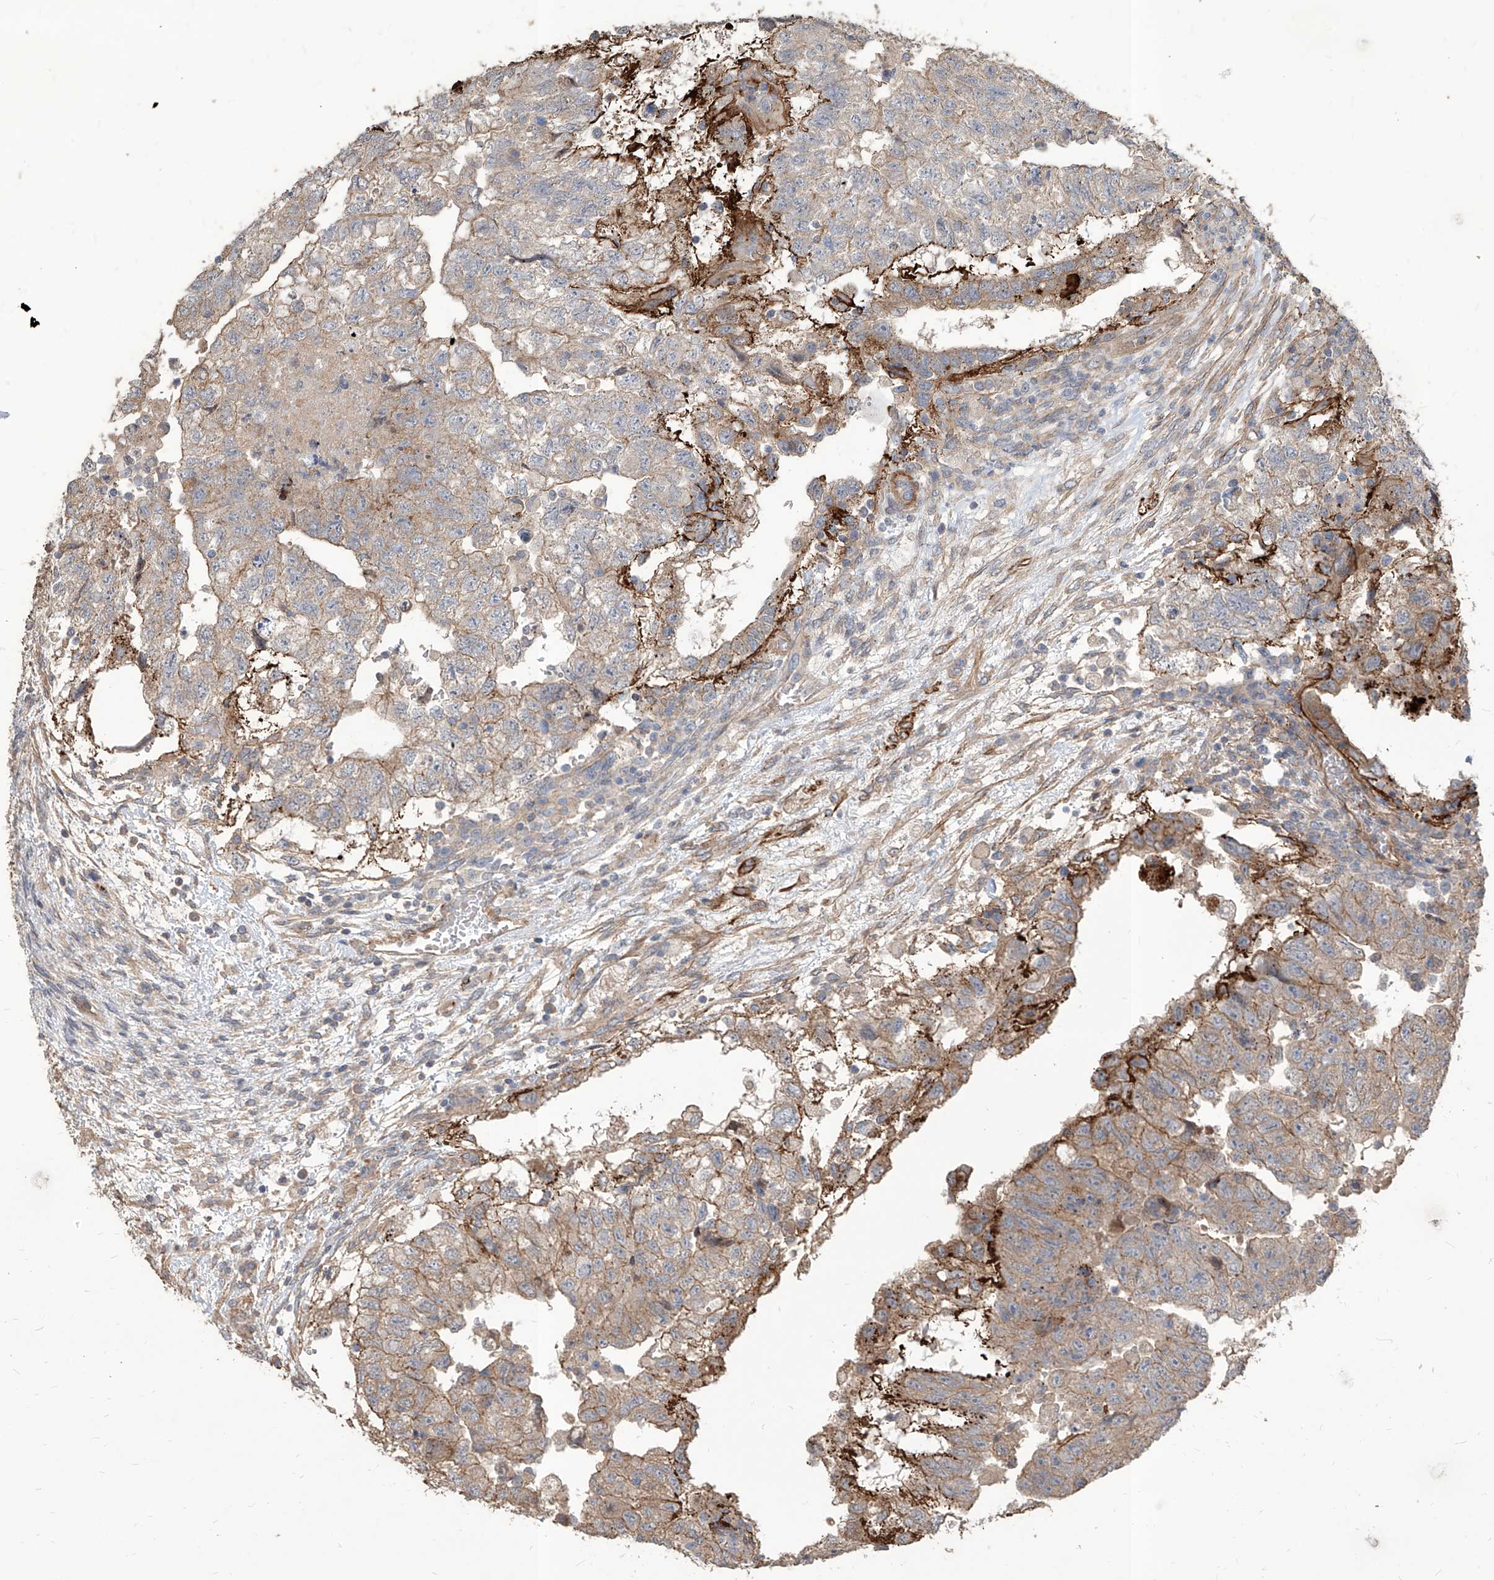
{"staining": {"intensity": "weak", "quantity": ">75%", "location": "cytoplasmic/membranous"}, "tissue": "testis cancer", "cell_type": "Tumor cells", "image_type": "cancer", "snomed": [{"axis": "morphology", "description": "Carcinoma, Embryonal, NOS"}, {"axis": "topography", "description": "Testis"}], "caption": "A high-resolution histopathology image shows IHC staining of testis cancer (embryonal carcinoma), which reveals weak cytoplasmic/membranous staining in approximately >75% of tumor cells. Immunohistochemistry stains the protein of interest in brown and the nuclei are stained blue.", "gene": "FAM83B", "patient": {"sex": "male", "age": 36}}